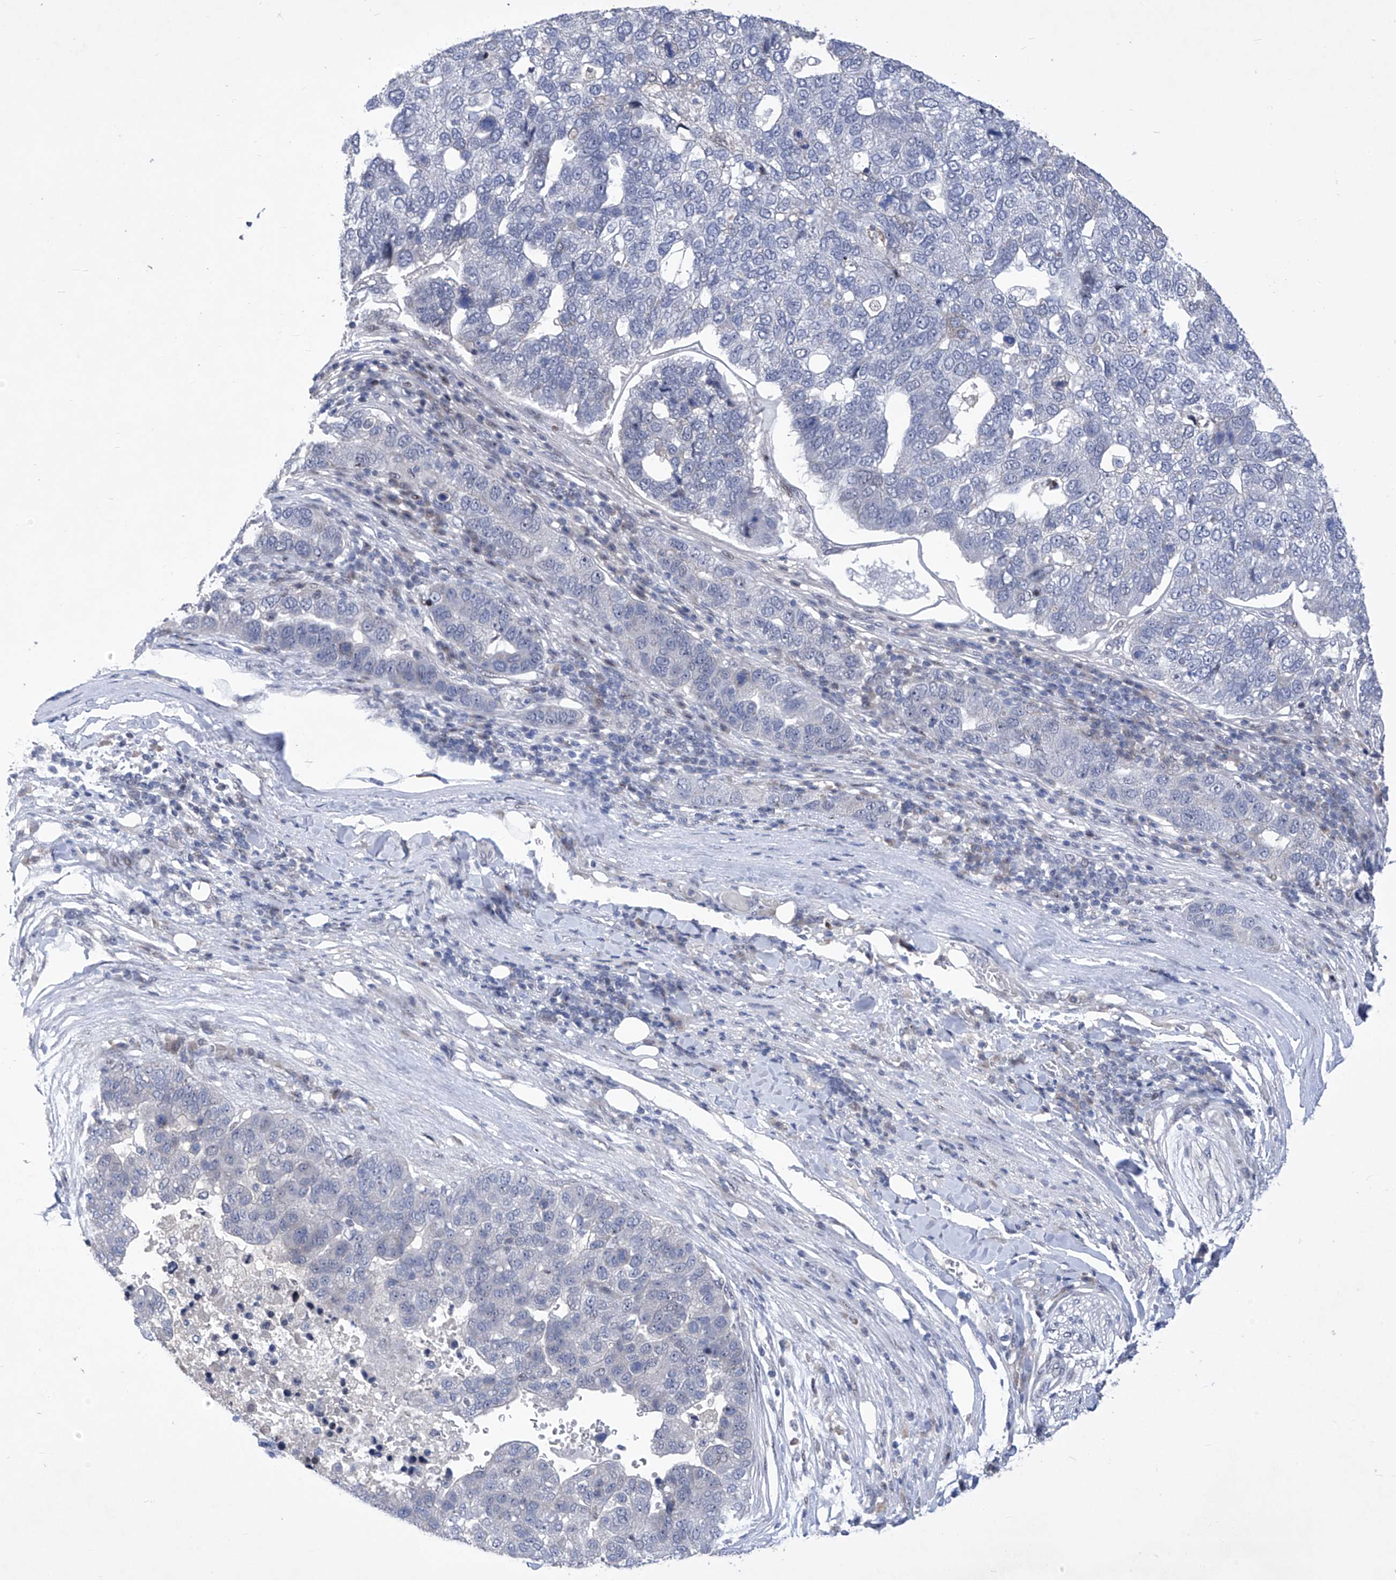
{"staining": {"intensity": "negative", "quantity": "none", "location": "none"}, "tissue": "pancreatic cancer", "cell_type": "Tumor cells", "image_type": "cancer", "snomed": [{"axis": "morphology", "description": "Adenocarcinoma, NOS"}, {"axis": "topography", "description": "Pancreas"}], "caption": "Image shows no significant protein staining in tumor cells of pancreatic cancer.", "gene": "NUFIP1", "patient": {"sex": "female", "age": 61}}